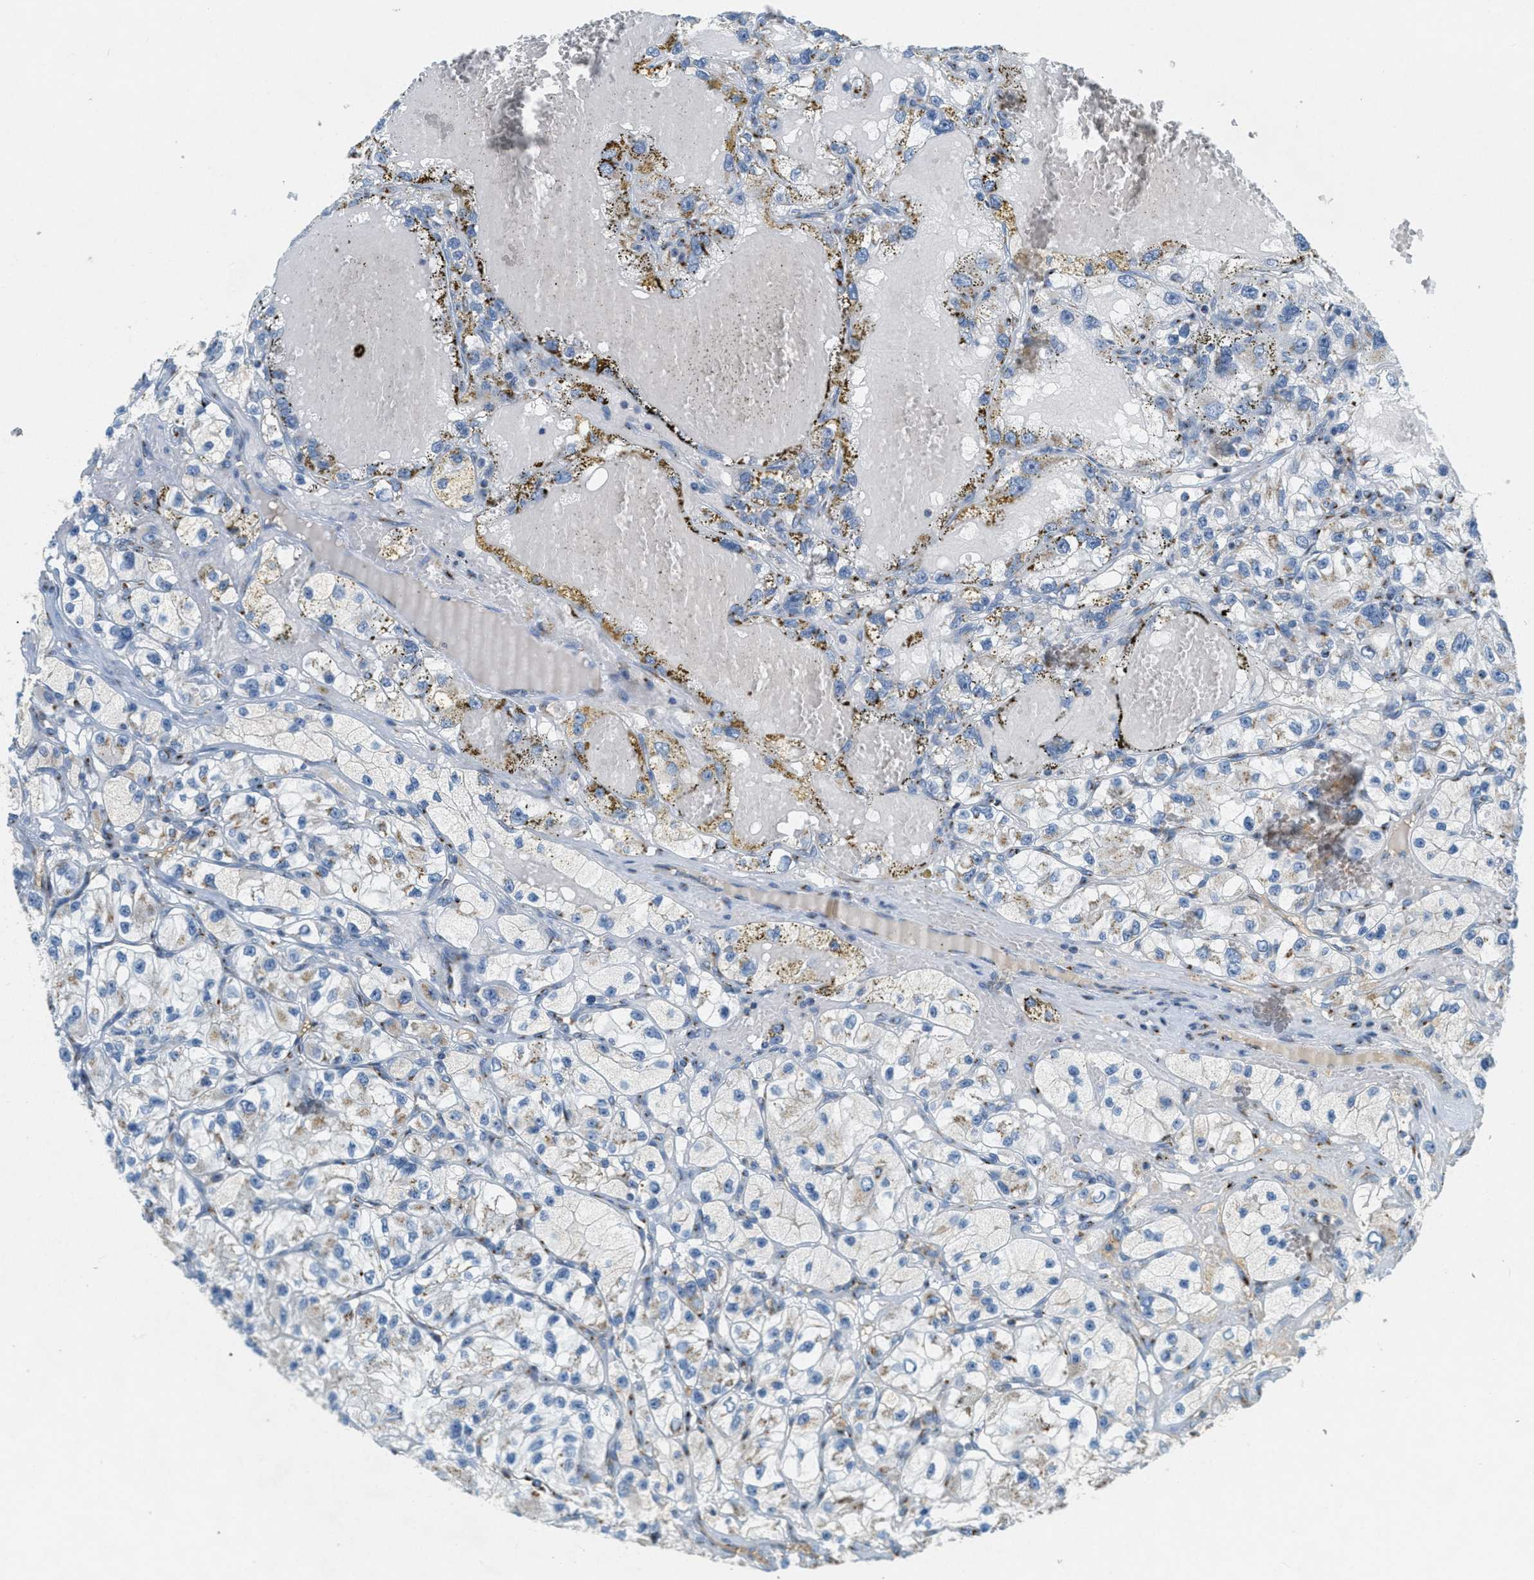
{"staining": {"intensity": "moderate", "quantity": "<25%", "location": "cytoplasmic/membranous"}, "tissue": "renal cancer", "cell_type": "Tumor cells", "image_type": "cancer", "snomed": [{"axis": "morphology", "description": "Adenocarcinoma, NOS"}, {"axis": "topography", "description": "Kidney"}], "caption": "A low amount of moderate cytoplasmic/membranous positivity is seen in approximately <25% of tumor cells in adenocarcinoma (renal) tissue.", "gene": "ENTPD4", "patient": {"sex": "female", "age": 57}}